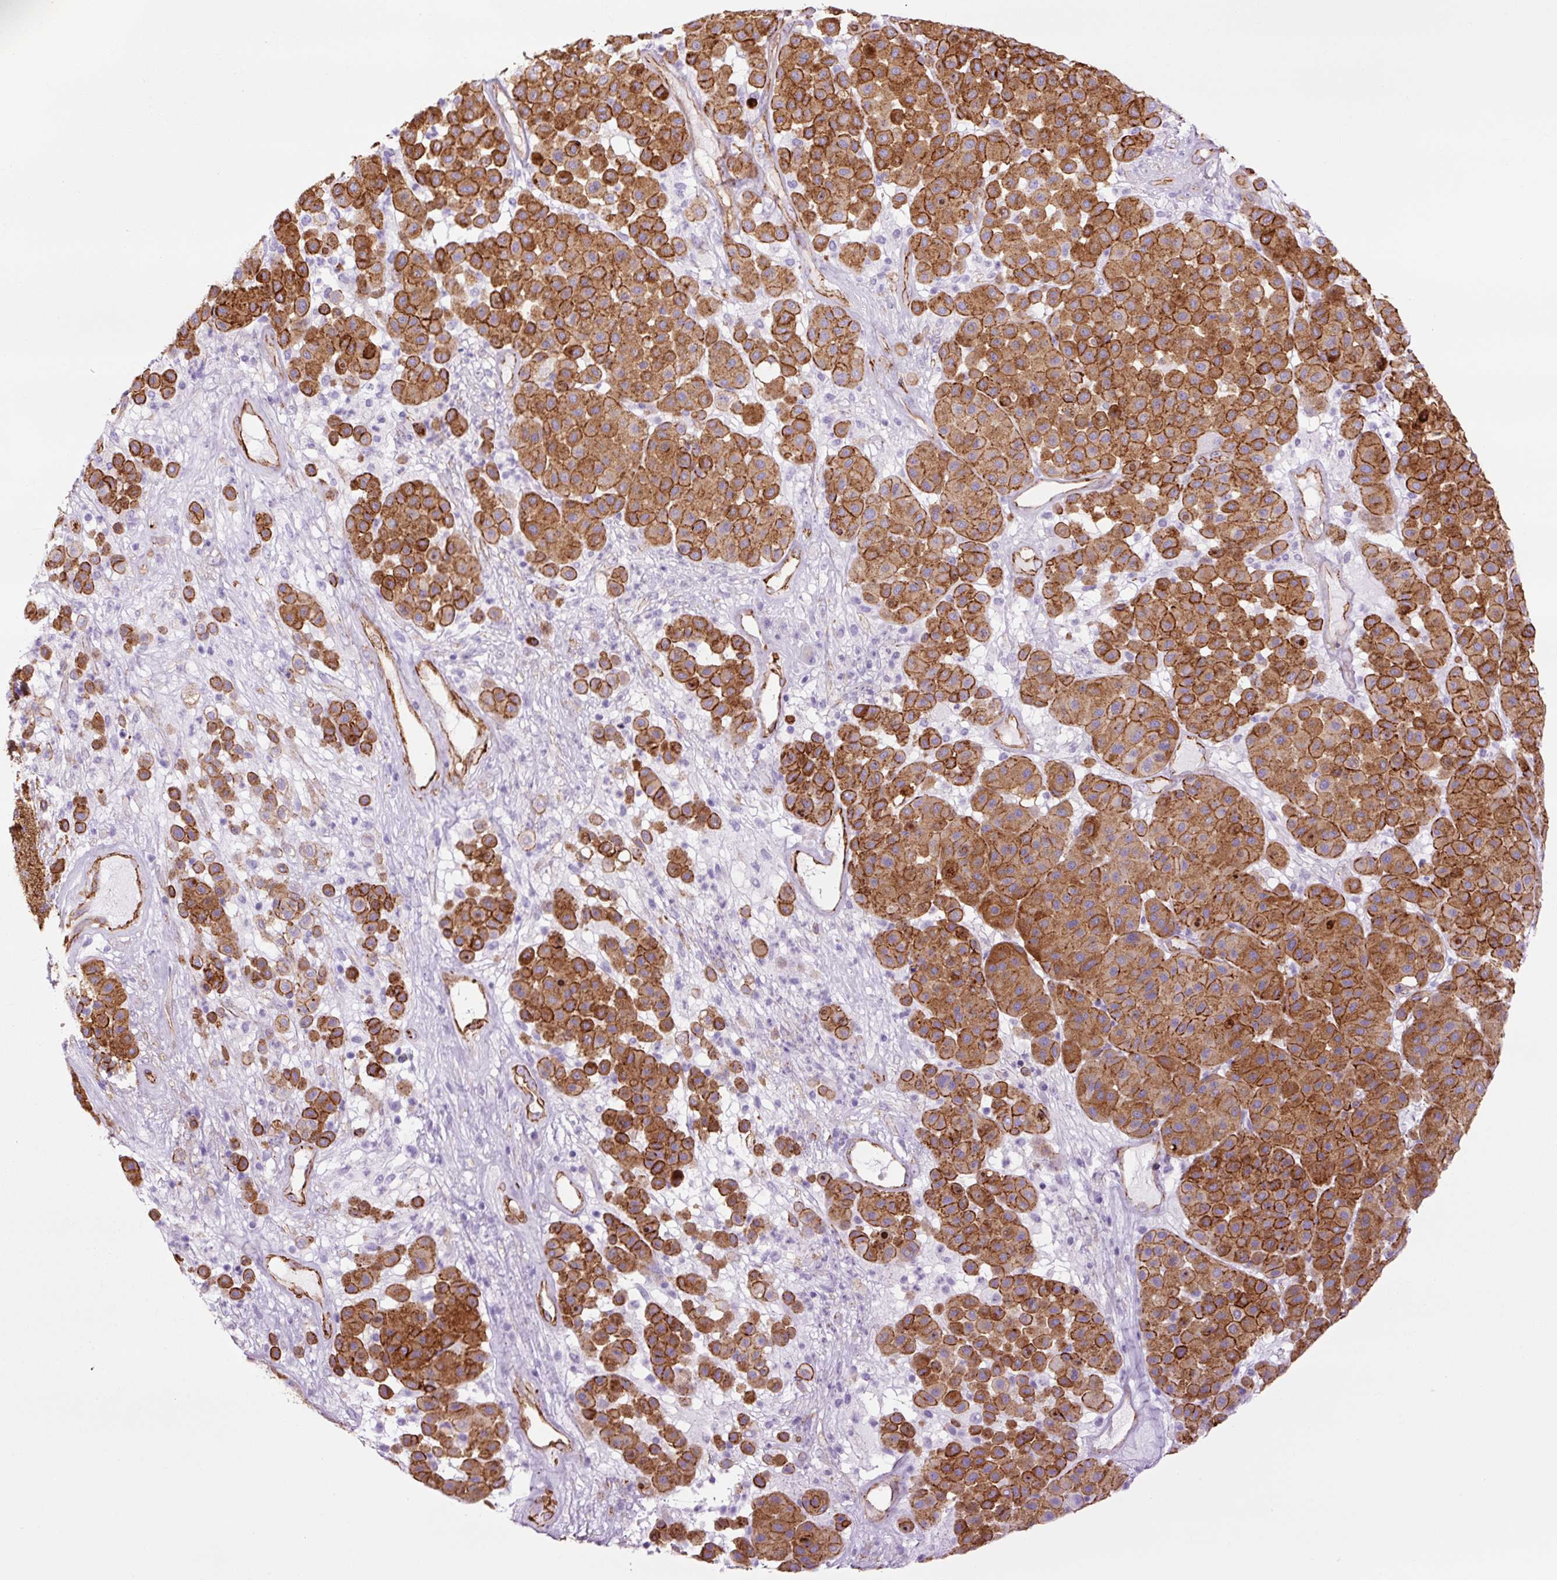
{"staining": {"intensity": "strong", "quantity": ">75%", "location": "cytoplasmic/membranous"}, "tissue": "melanoma", "cell_type": "Tumor cells", "image_type": "cancer", "snomed": [{"axis": "morphology", "description": "Malignant melanoma, Metastatic site"}, {"axis": "topography", "description": "Smooth muscle"}], "caption": "Melanoma tissue demonstrates strong cytoplasmic/membranous expression in about >75% of tumor cells, visualized by immunohistochemistry. (Brightfield microscopy of DAB IHC at high magnification).", "gene": "CAV1", "patient": {"sex": "male", "age": 41}}